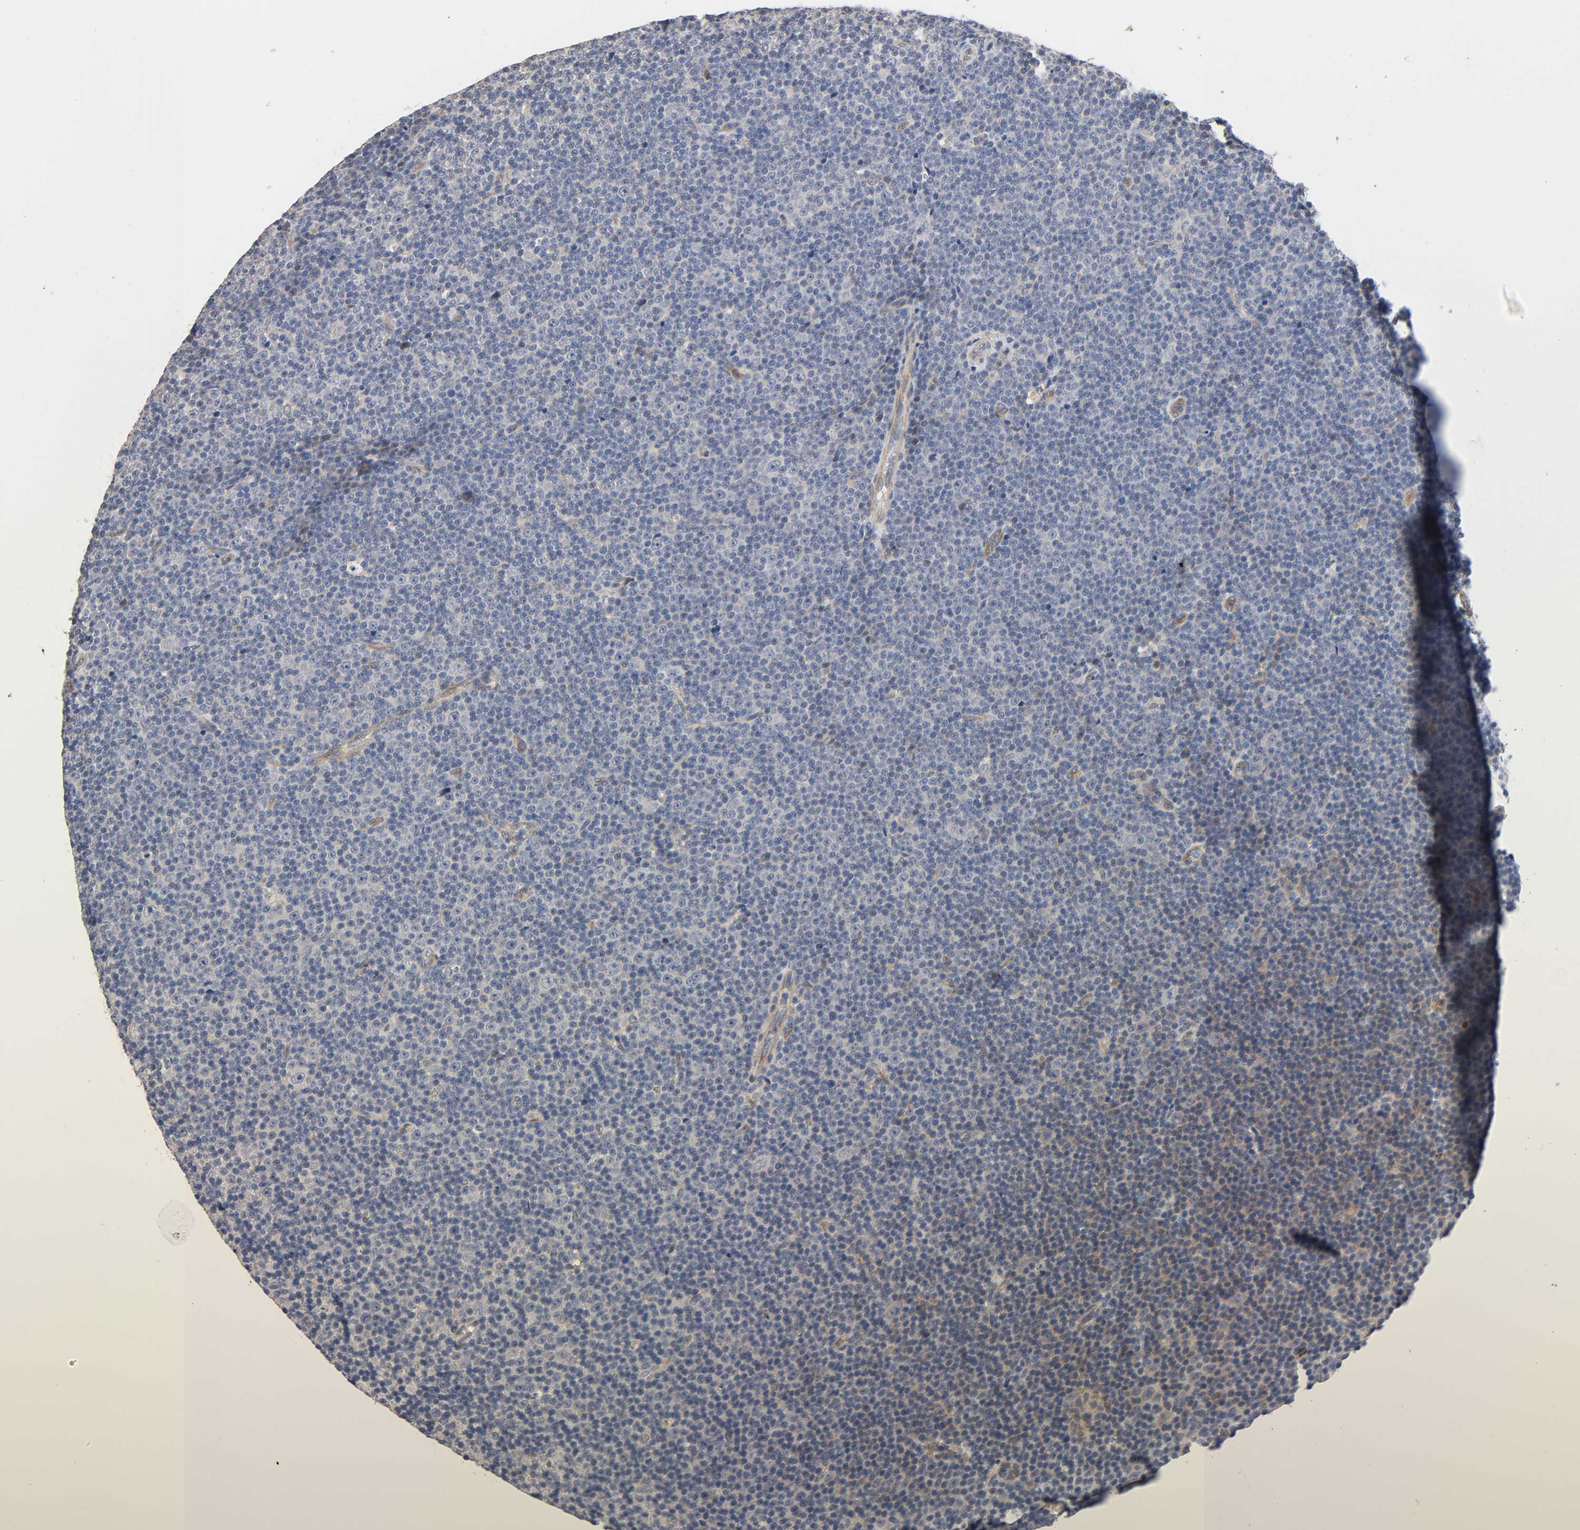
{"staining": {"intensity": "negative", "quantity": "none", "location": "none"}, "tissue": "lymphoma", "cell_type": "Tumor cells", "image_type": "cancer", "snomed": [{"axis": "morphology", "description": "Malignant lymphoma, non-Hodgkin's type, Low grade"}, {"axis": "topography", "description": "Lymph node"}], "caption": "DAB (3,3'-diaminobenzidine) immunohistochemical staining of lymphoma displays no significant positivity in tumor cells.", "gene": "HDLBP", "patient": {"sex": "female", "age": 67}}